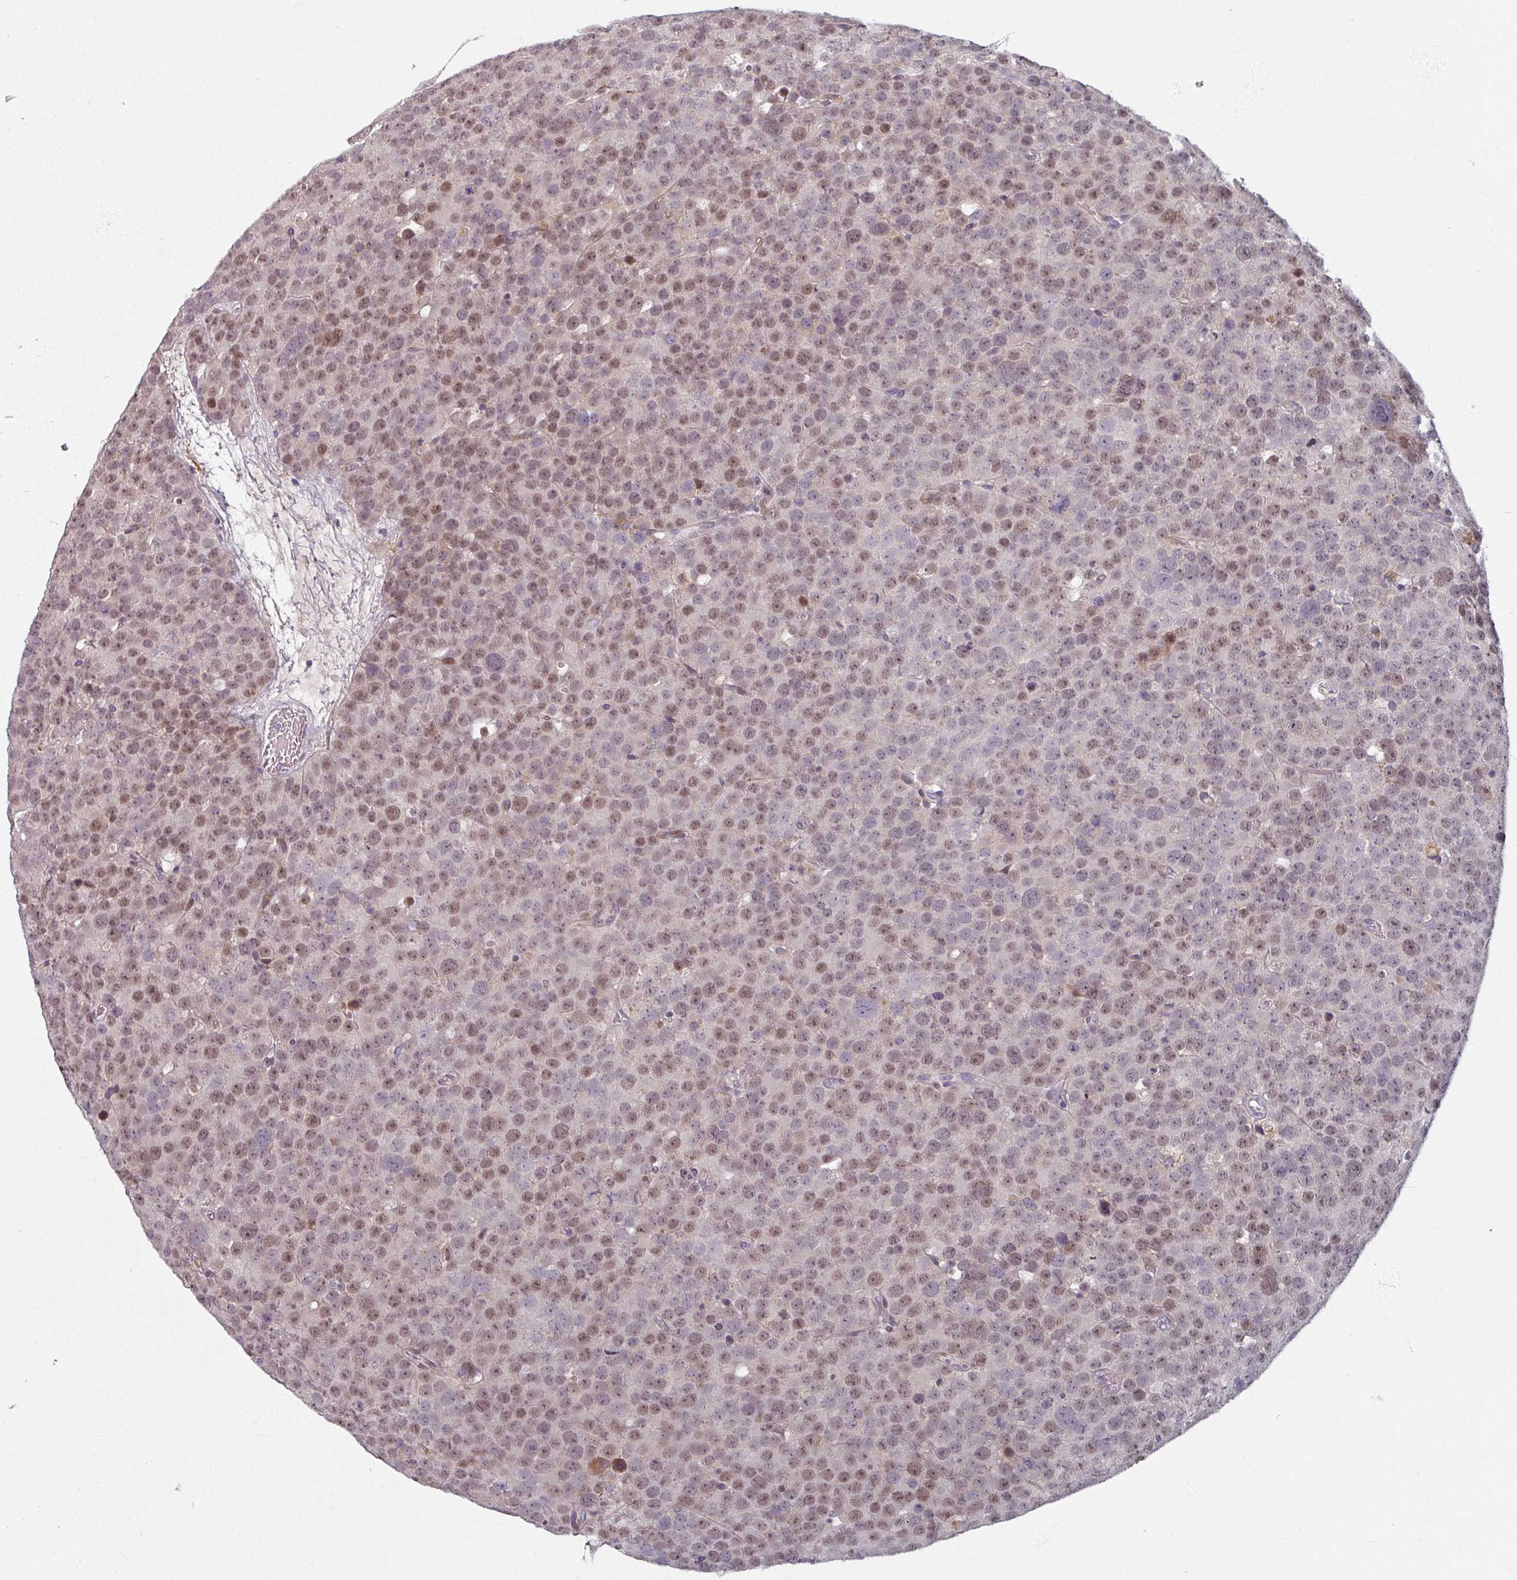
{"staining": {"intensity": "weak", "quantity": "25%-75%", "location": "nuclear"}, "tissue": "testis cancer", "cell_type": "Tumor cells", "image_type": "cancer", "snomed": [{"axis": "morphology", "description": "Seminoma, NOS"}, {"axis": "topography", "description": "Testis"}], "caption": "The histopathology image demonstrates staining of testis seminoma, revealing weak nuclear protein positivity (brown color) within tumor cells.", "gene": "CYB5RL", "patient": {"sex": "male", "age": 71}}